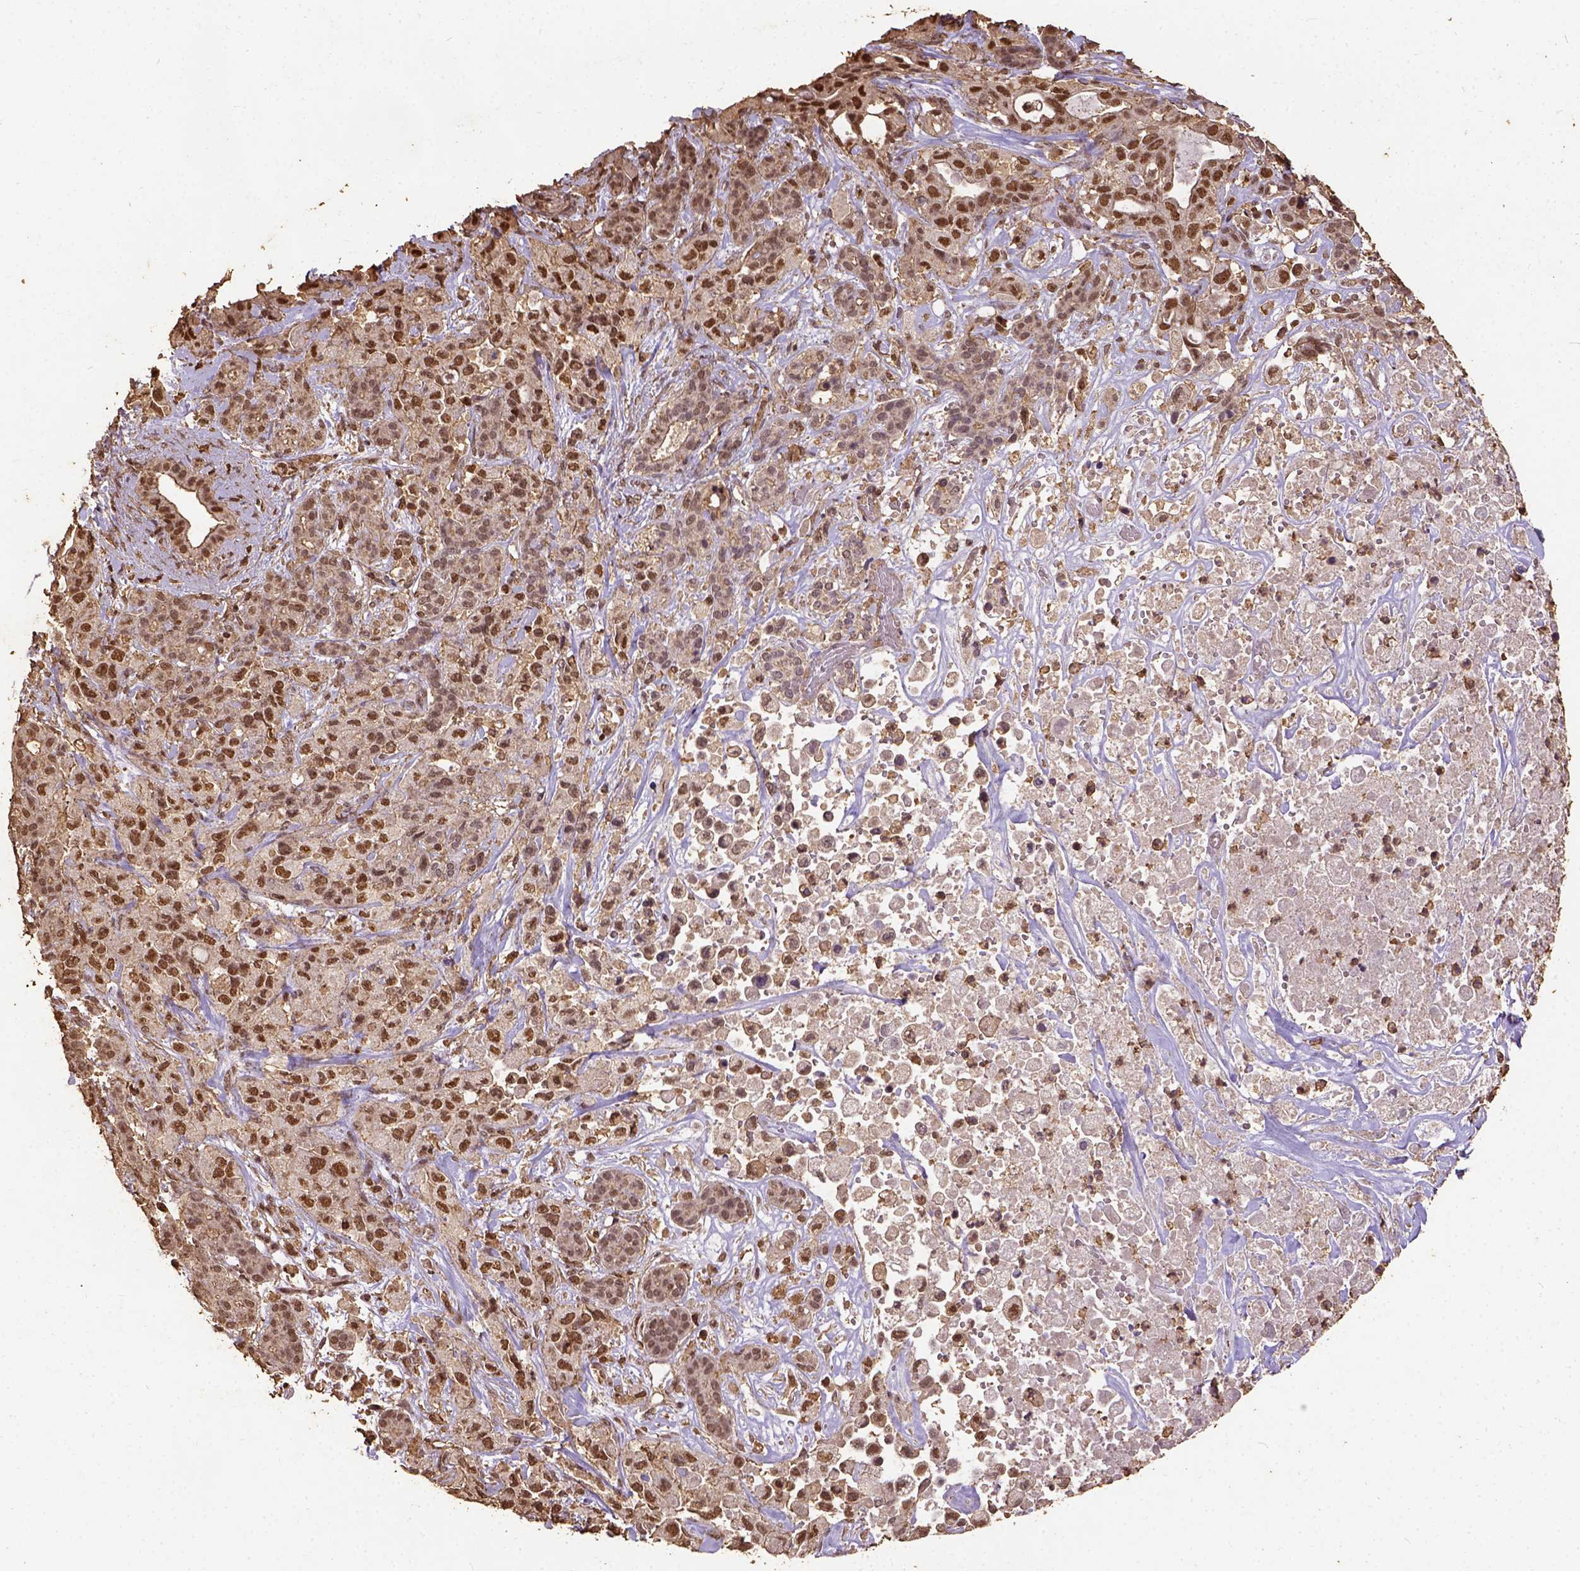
{"staining": {"intensity": "weak", "quantity": "<25%", "location": "nuclear"}, "tissue": "pancreatic cancer", "cell_type": "Tumor cells", "image_type": "cancer", "snomed": [{"axis": "morphology", "description": "Adenocarcinoma, NOS"}, {"axis": "topography", "description": "Pancreas"}], "caption": "High power microscopy photomicrograph of an immunohistochemistry (IHC) histopathology image of pancreatic cancer (adenocarcinoma), revealing no significant staining in tumor cells.", "gene": "NACC1", "patient": {"sex": "male", "age": 44}}